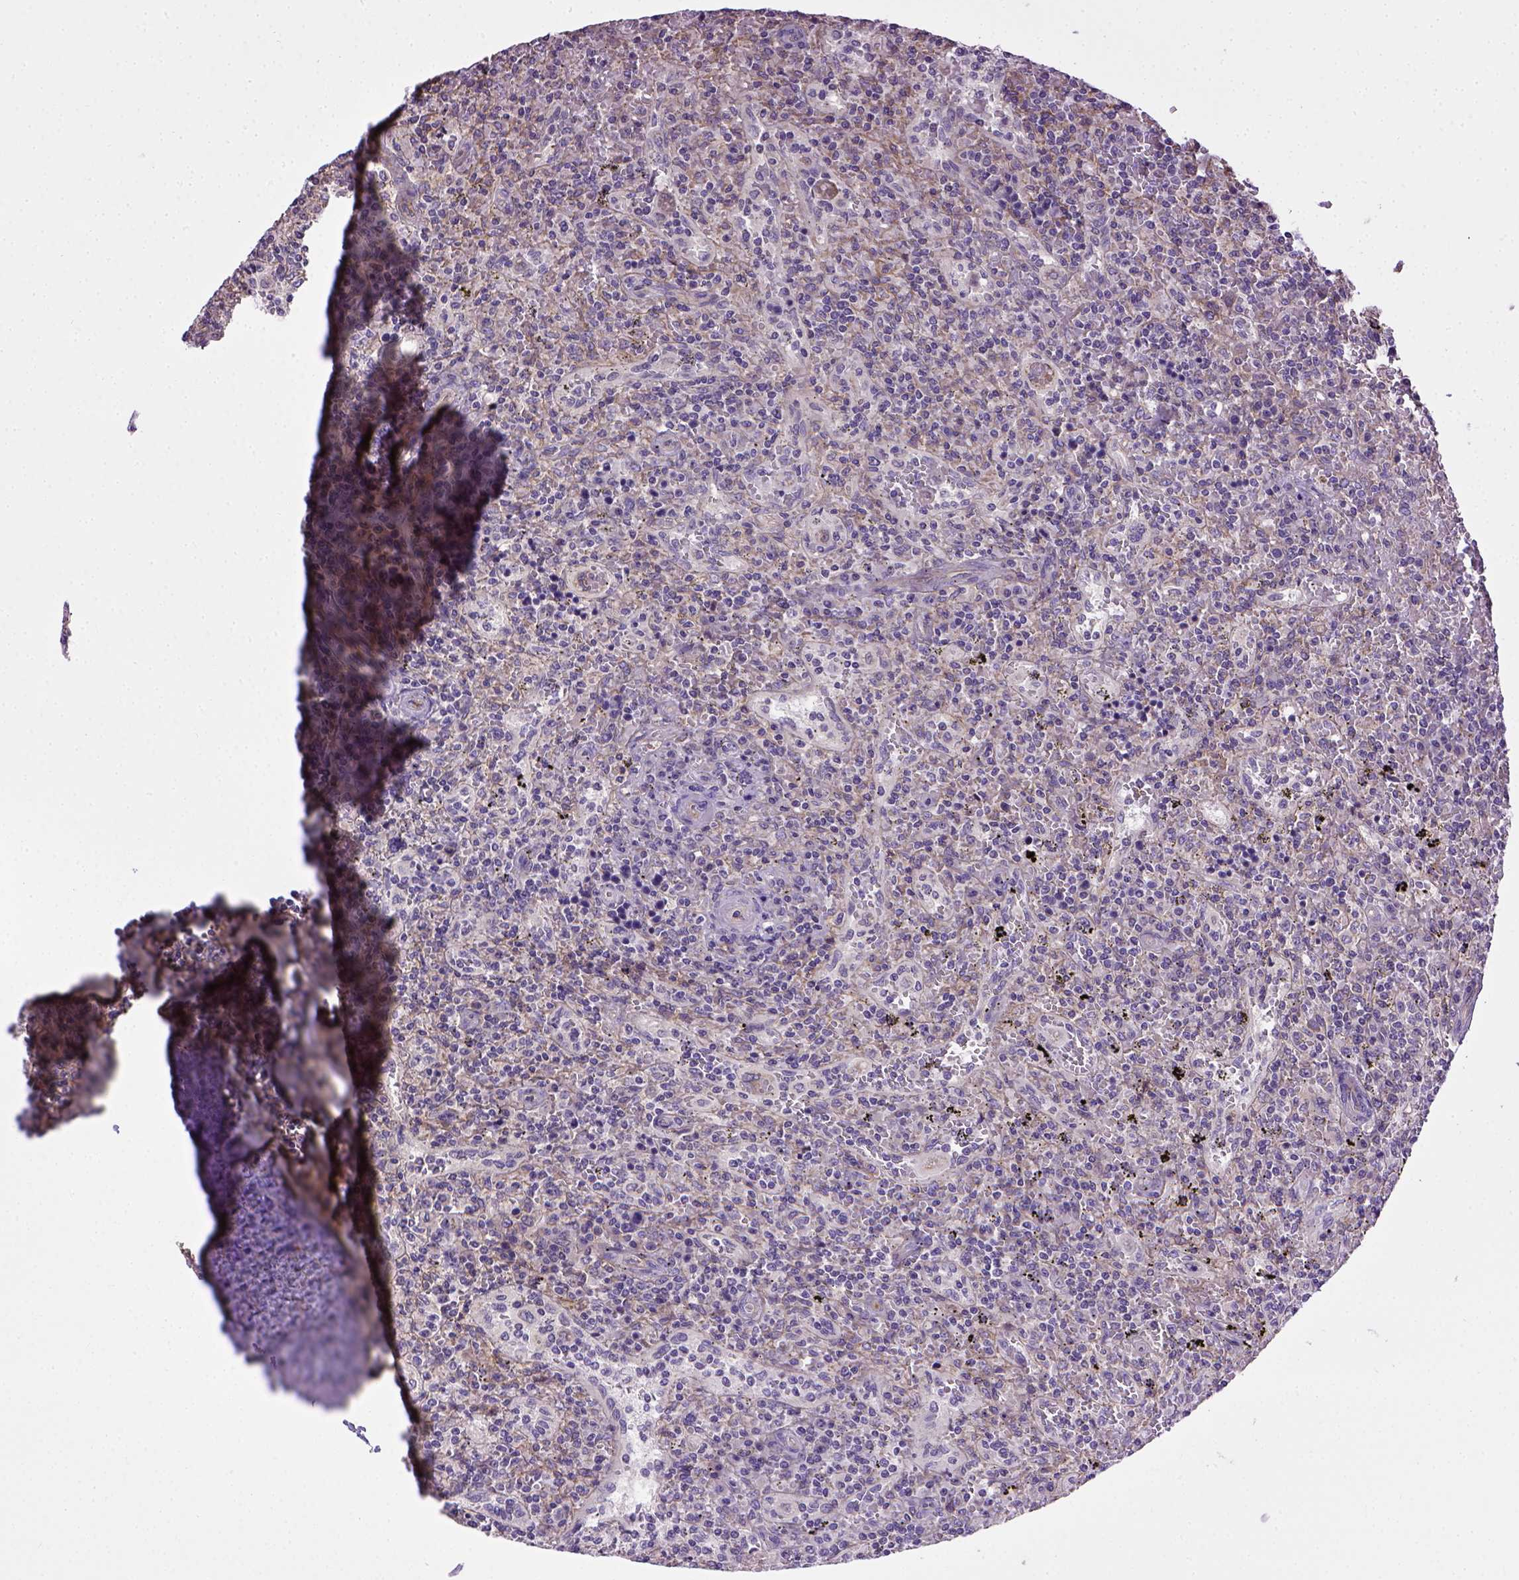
{"staining": {"intensity": "negative", "quantity": "none", "location": "none"}, "tissue": "lymphoma", "cell_type": "Tumor cells", "image_type": "cancer", "snomed": [{"axis": "morphology", "description": "Malignant lymphoma, non-Hodgkin's type, Low grade"}, {"axis": "topography", "description": "Spleen"}], "caption": "An immunohistochemistry (IHC) image of lymphoma is shown. There is no staining in tumor cells of lymphoma. (IHC, brightfield microscopy, high magnification).", "gene": "ENG", "patient": {"sex": "male", "age": 62}}